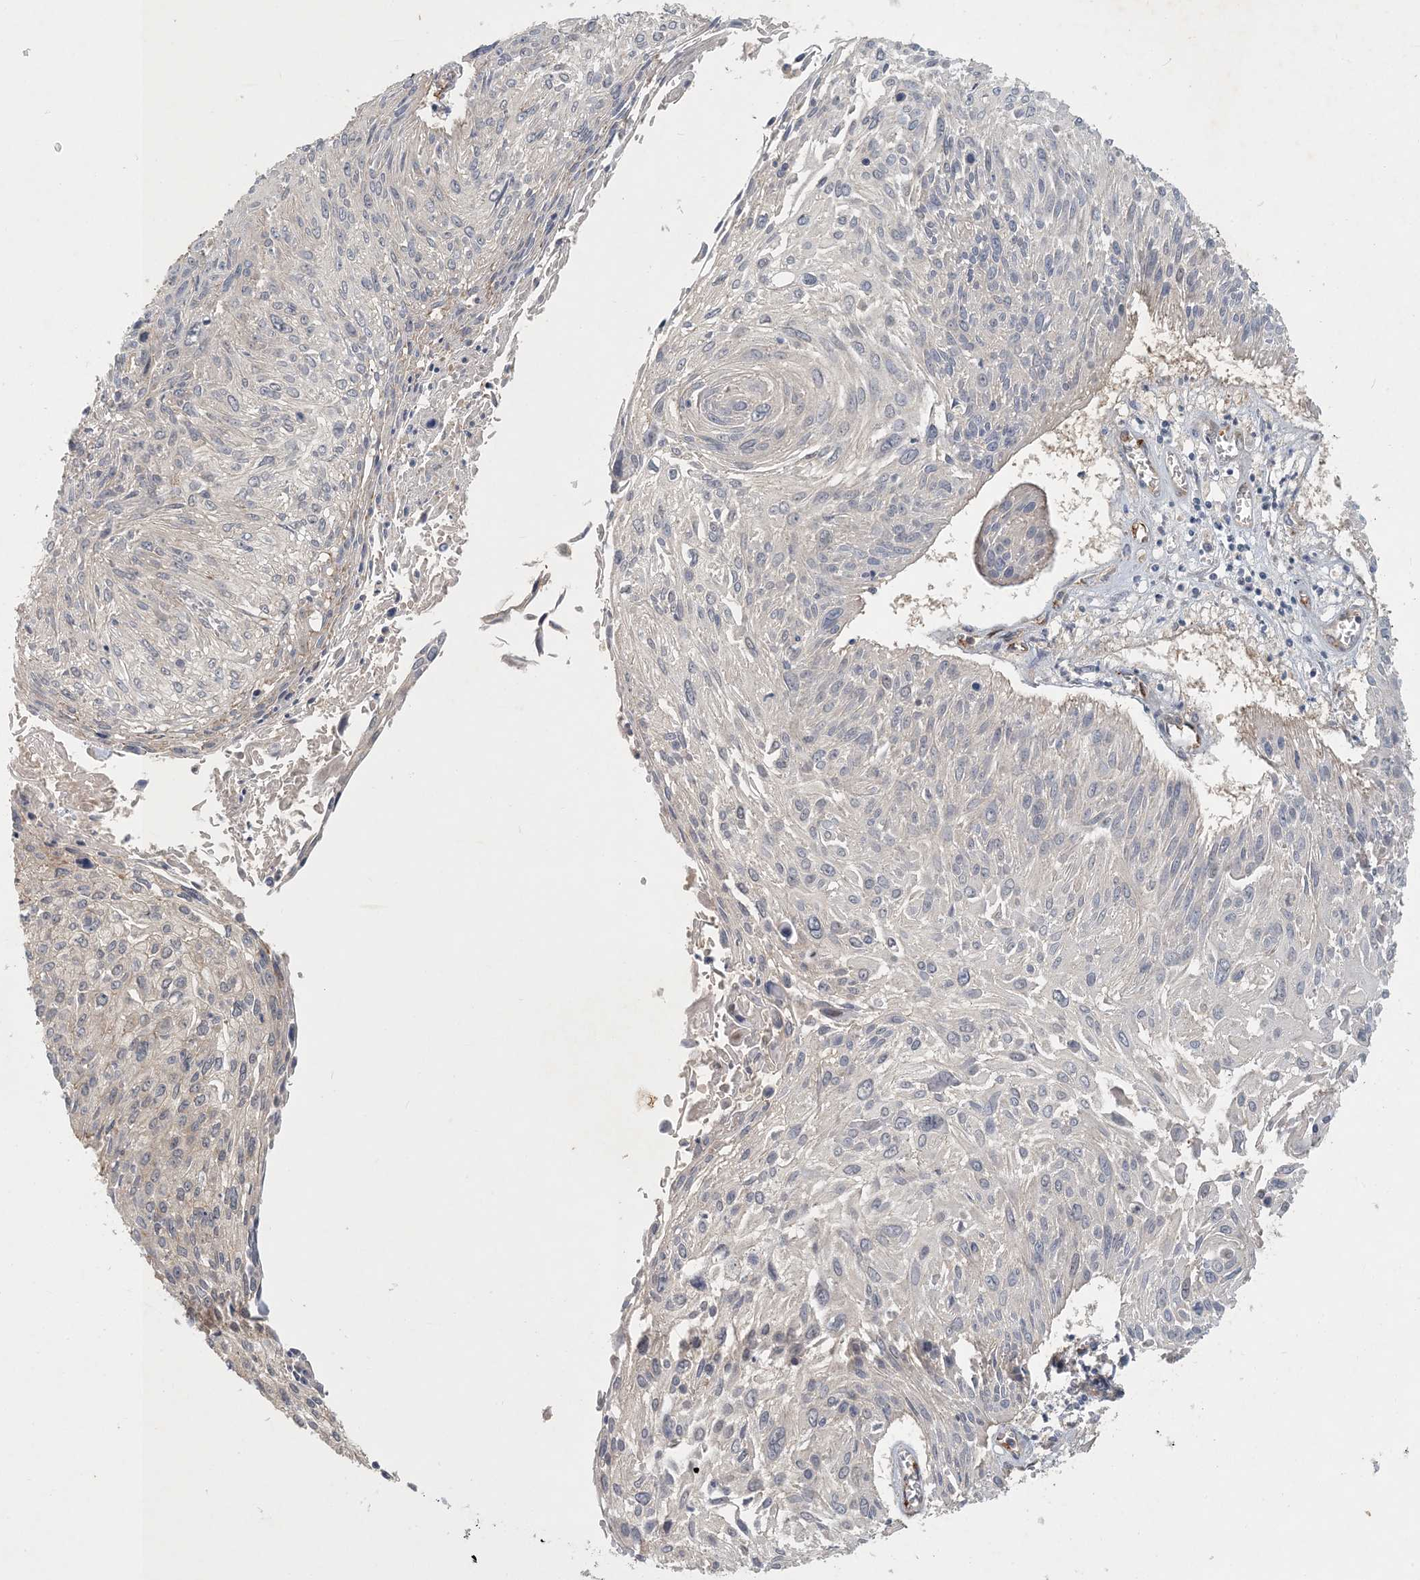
{"staining": {"intensity": "negative", "quantity": "none", "location": "none"}, "tissue": "cervical cancer", "cell_type": "Tumor cells", "image_type": "cancer", "snomed": [{"axis": "morphology", "description": "Squamous cell carcinoma, NOS"}, {"axis": "topography", "description": "Cervix"}], "caption": "Immunohistochemistry of cervical cancer reveals no staining in tumor cells. (DAB (3,3'-diaminobenzidine) IHC, high magnification).", "gene": "ZBTB3", "patient": {"sex": "female", "age": 51}}